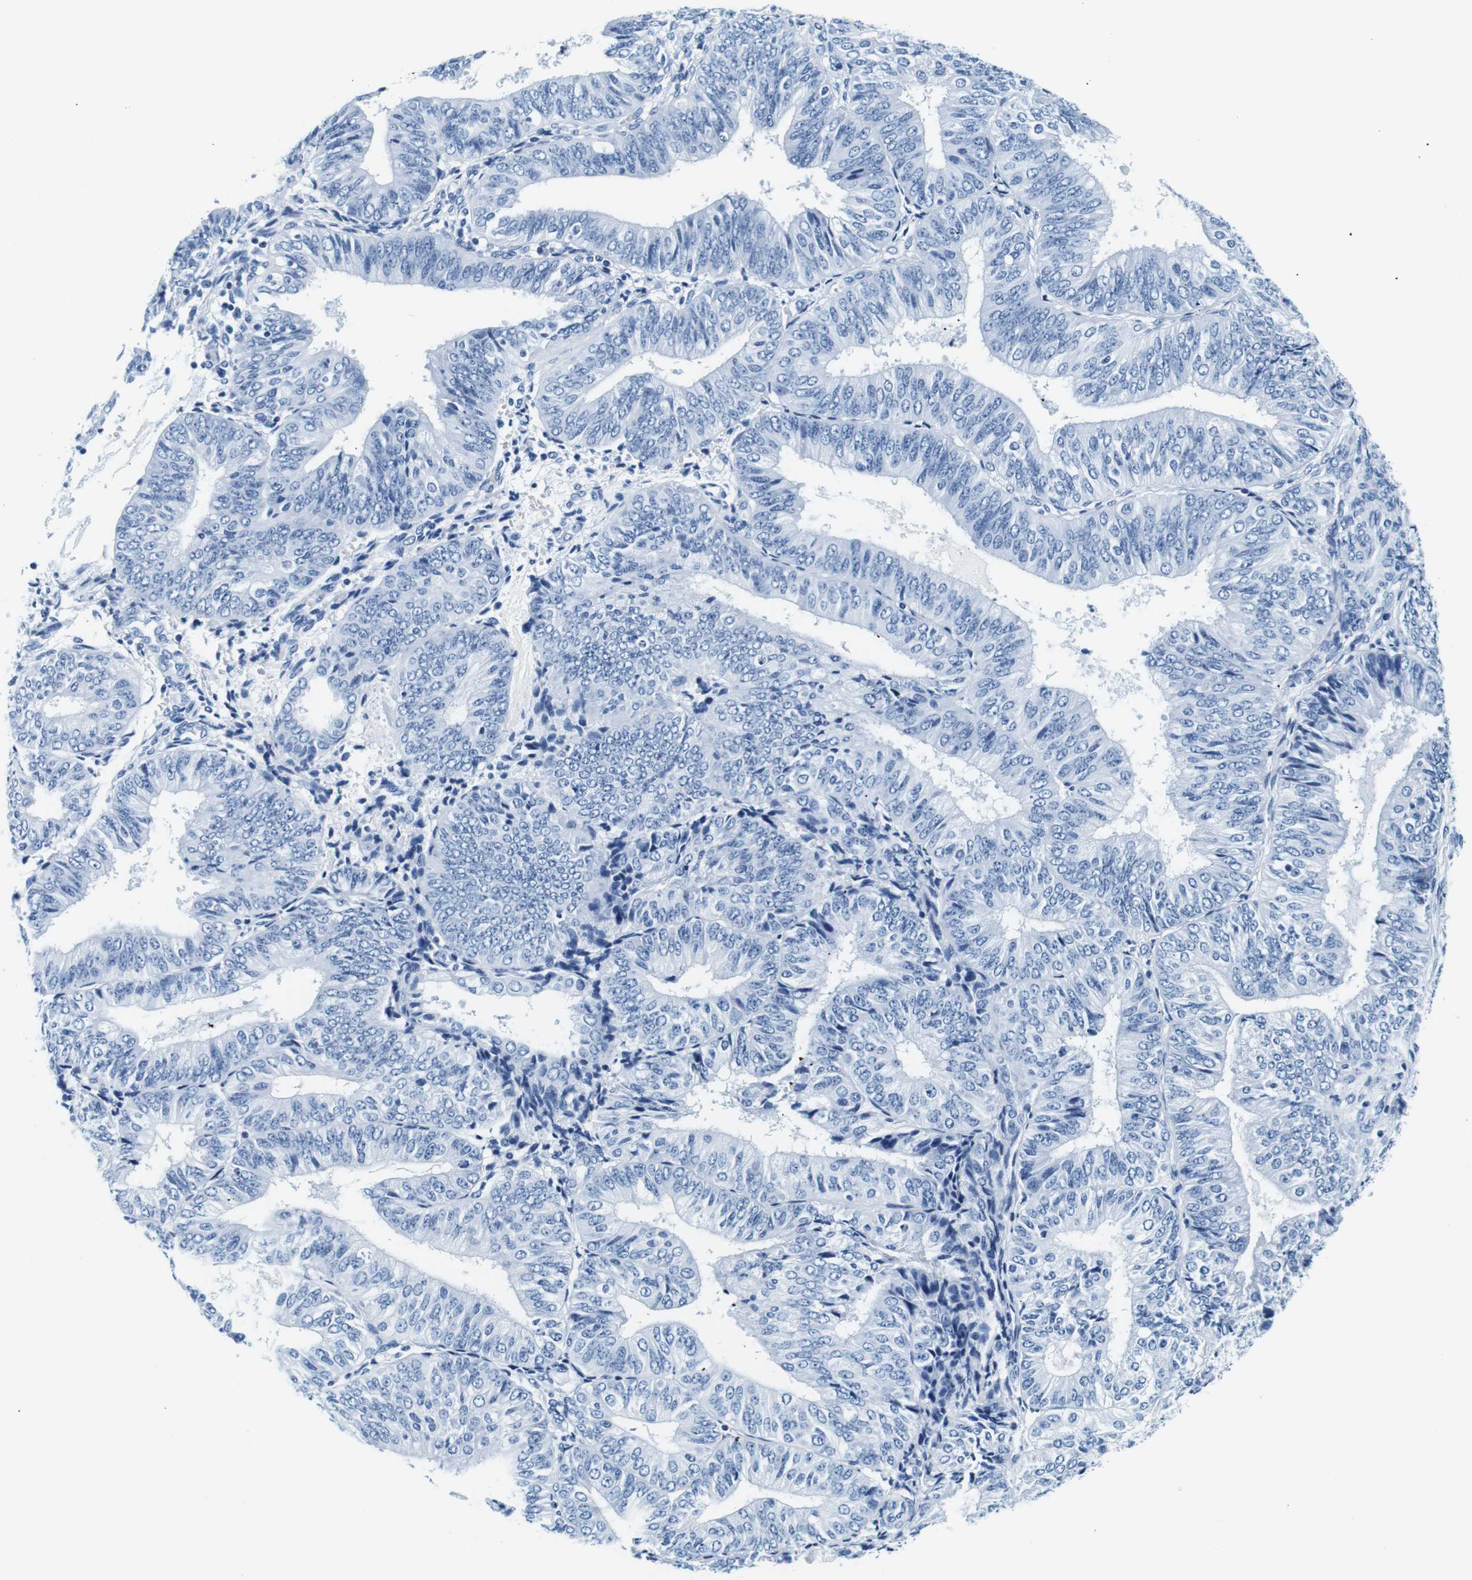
{"staining": {"intensity": "negative", "quantity": "none", "location": "none"}, "tissue": "endometrial cancer", "cell_type": "Tumor cells", "image_type": "cancer", "snomed": [{"axis": "morphology", "description": "Adenocarcinoma, NOS"}, {"axis": "topography", "description": "Endometrium"}], "caption": "This is an IHC histopathology image of human adenocarcinoma (endometrial). There is no positivity in tumor cells.", "gene": "ELANE", "patient": {"sex": "female", "age": 58}}